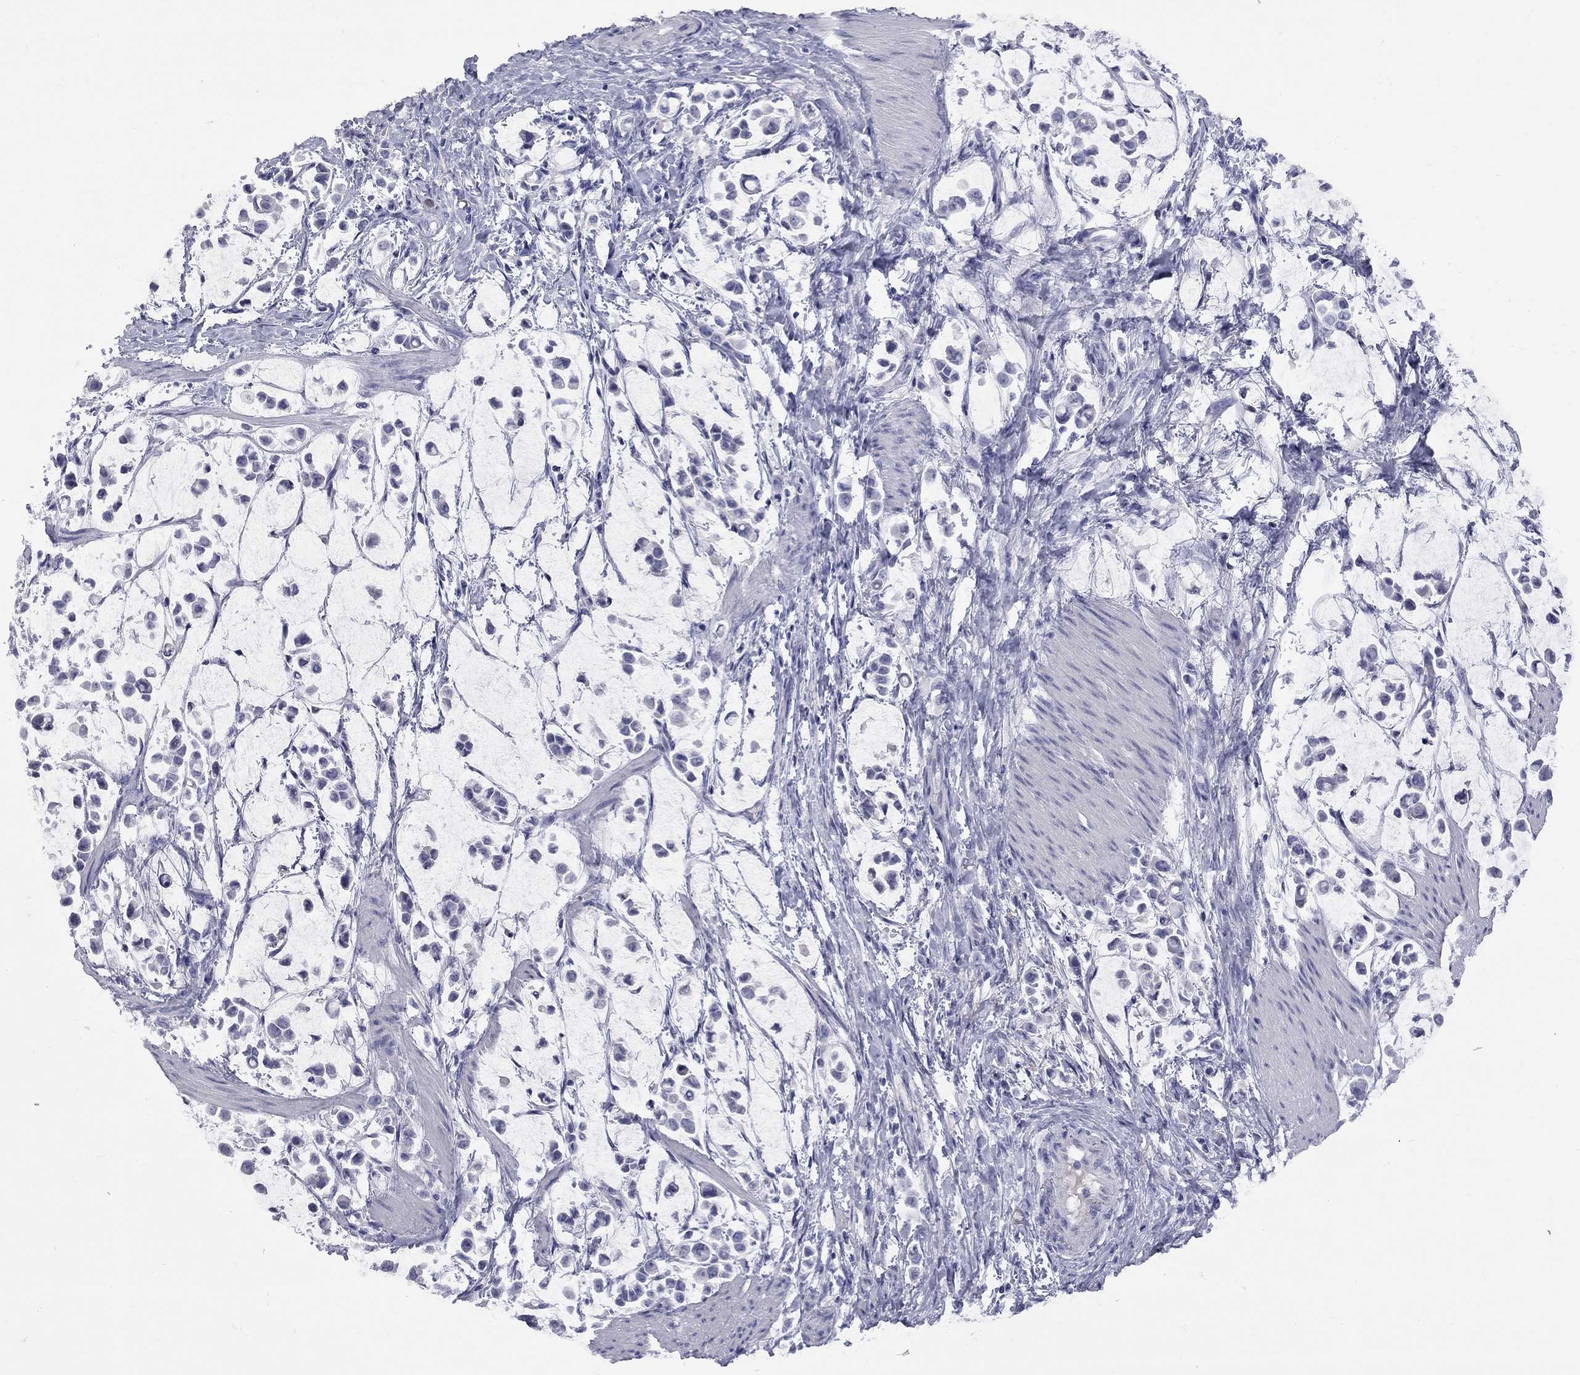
{"staining": {"intensity": "negative", "quantity": "none", "location": "none"}, "tissue": "stomach cancer", "cell_type": "Tumor cells", "image_type": "cancer", "snomed": [{"axis": "morphology", "description": "Adenocarcinoma, NOS"}, {"axis": "topography", "description": "Stomach"}], "caption": "Tumor cells show no significant protein staining in stomach cancer.", "gene": "ABCB4", "patient": {"sex": "male", "age": 82}}